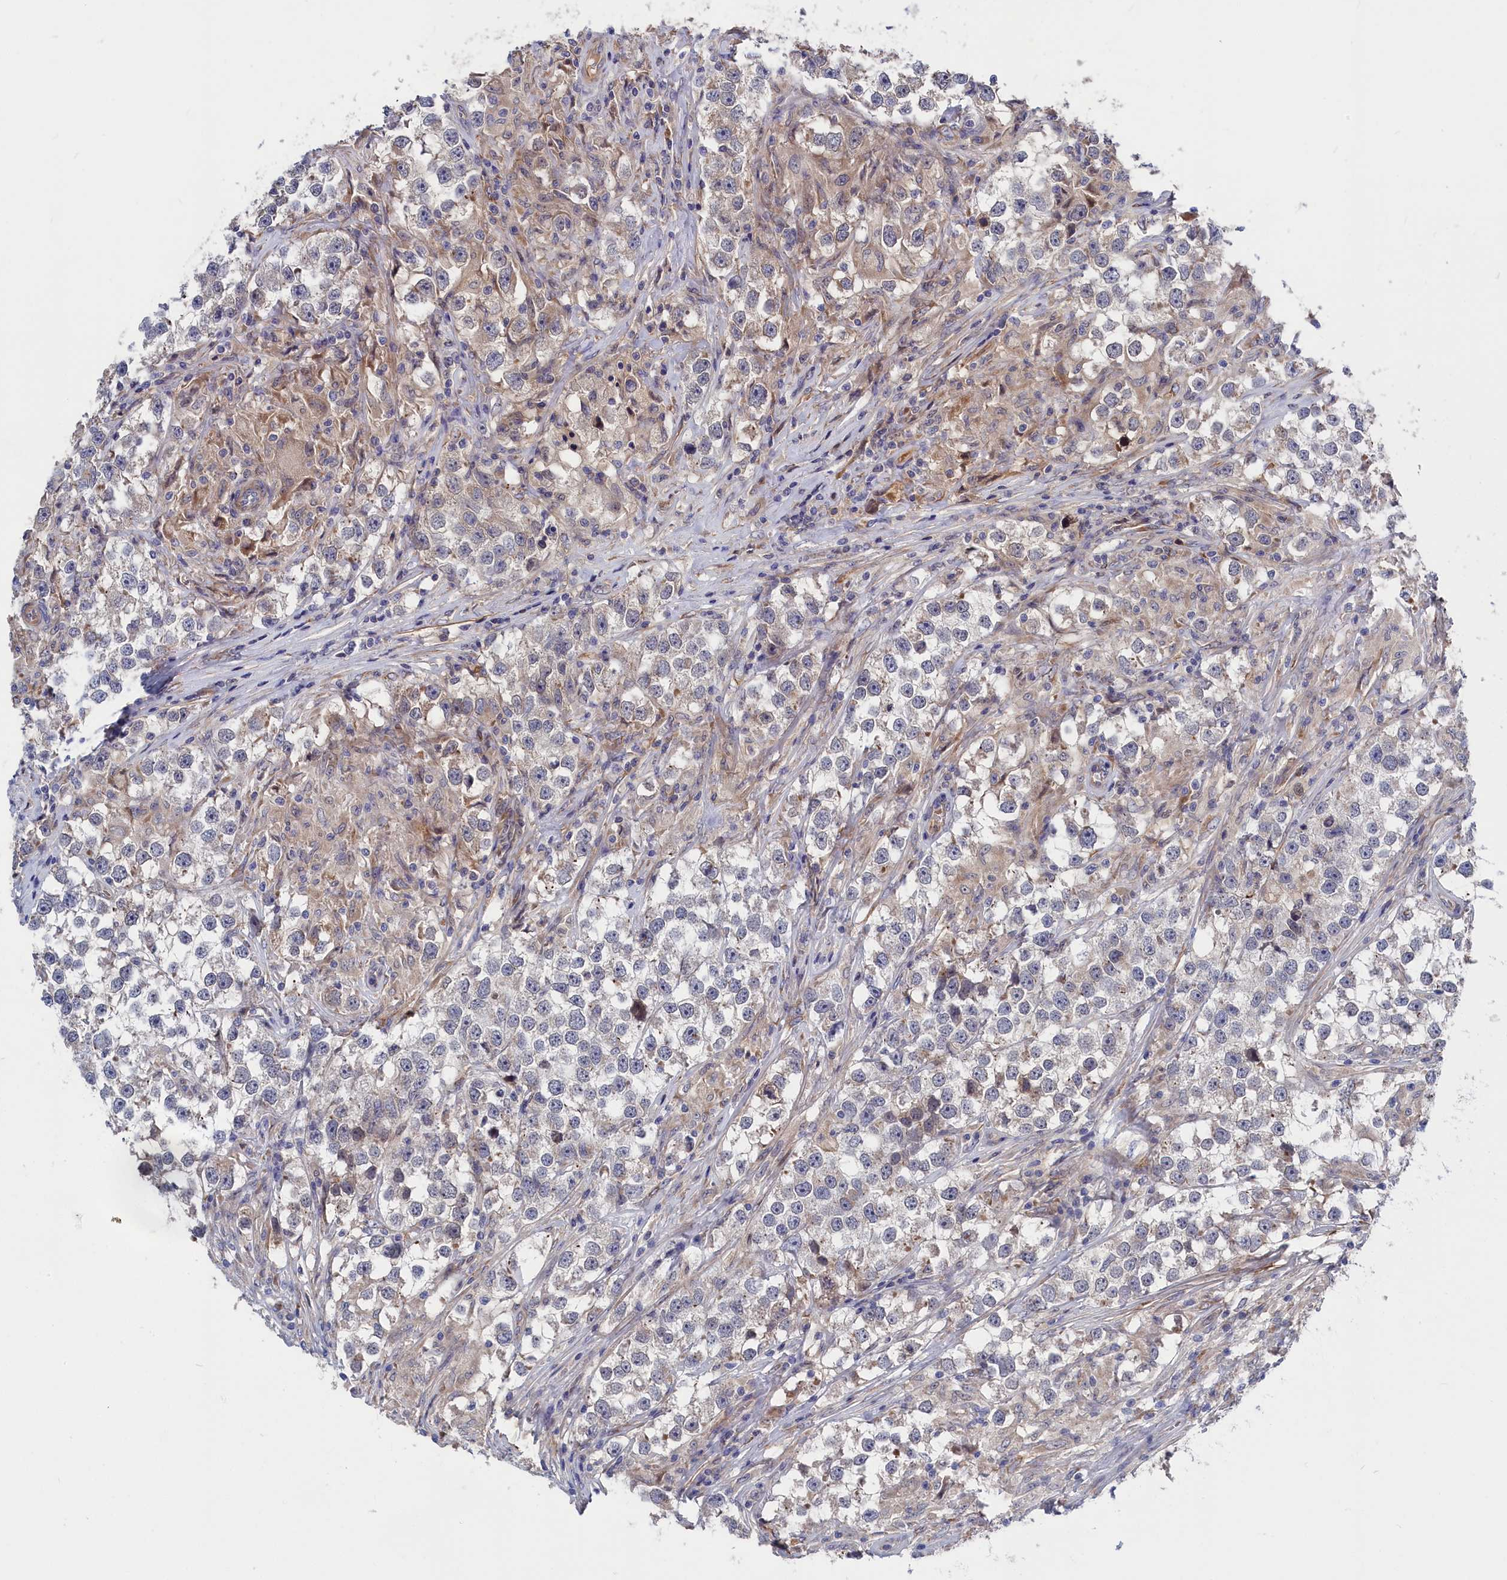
{"staining": {"intensity": "negative", "quantity": "none", "location": "none"}, "tissue": "testis cancer", "cell_type": "Tumor cells", "image_type": "cancer", "snomed": [{"axis": "morphology", "description": "Seminoma, NOS"}, {"axis": "topography", "description": "Testis"}], "caption": "Immunohistochemical staining of testis cancer (seminoma) exhibits no significant expression in tumor cells.", "gene": "CYB5D2", "patient": {"sex": "male", "age": 46}}